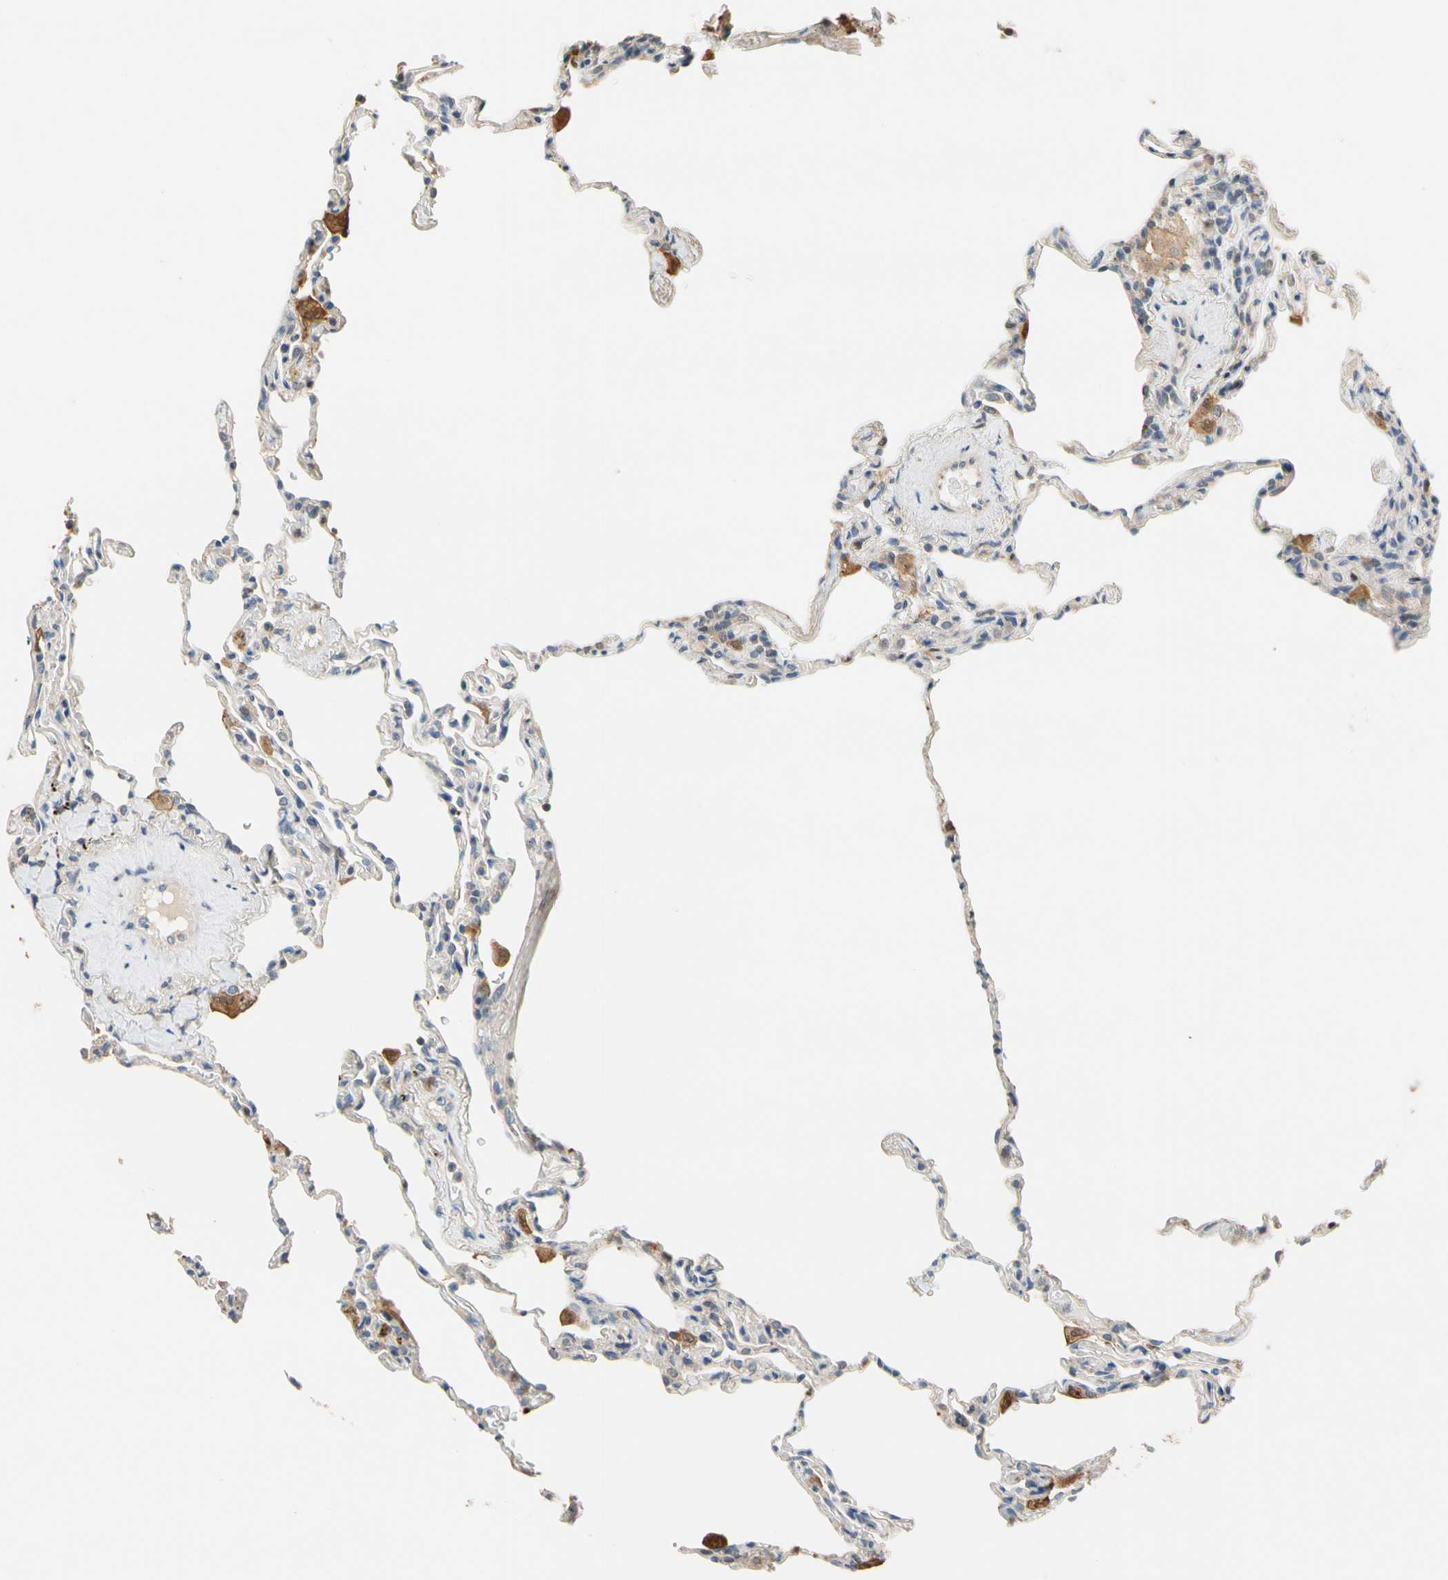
{"staining": {"intensity": "negative", "quantity": "none", "location": "none"}, "tissue": "lung", "cell_type": "Alveolar cells", "image_type": "normal", "snomed": [{"axis": "morphology", "description": "Normal tissue, NOS"}, {"axis": "topography", "description": "Lung"}], "caption": "This is an immunohistochemistry (IHC) micrograph of unremarkable lung. There is no expression in alveolar cells.", "gene": "GPSM2", "patient": {"sex": "male", "age": 59}}